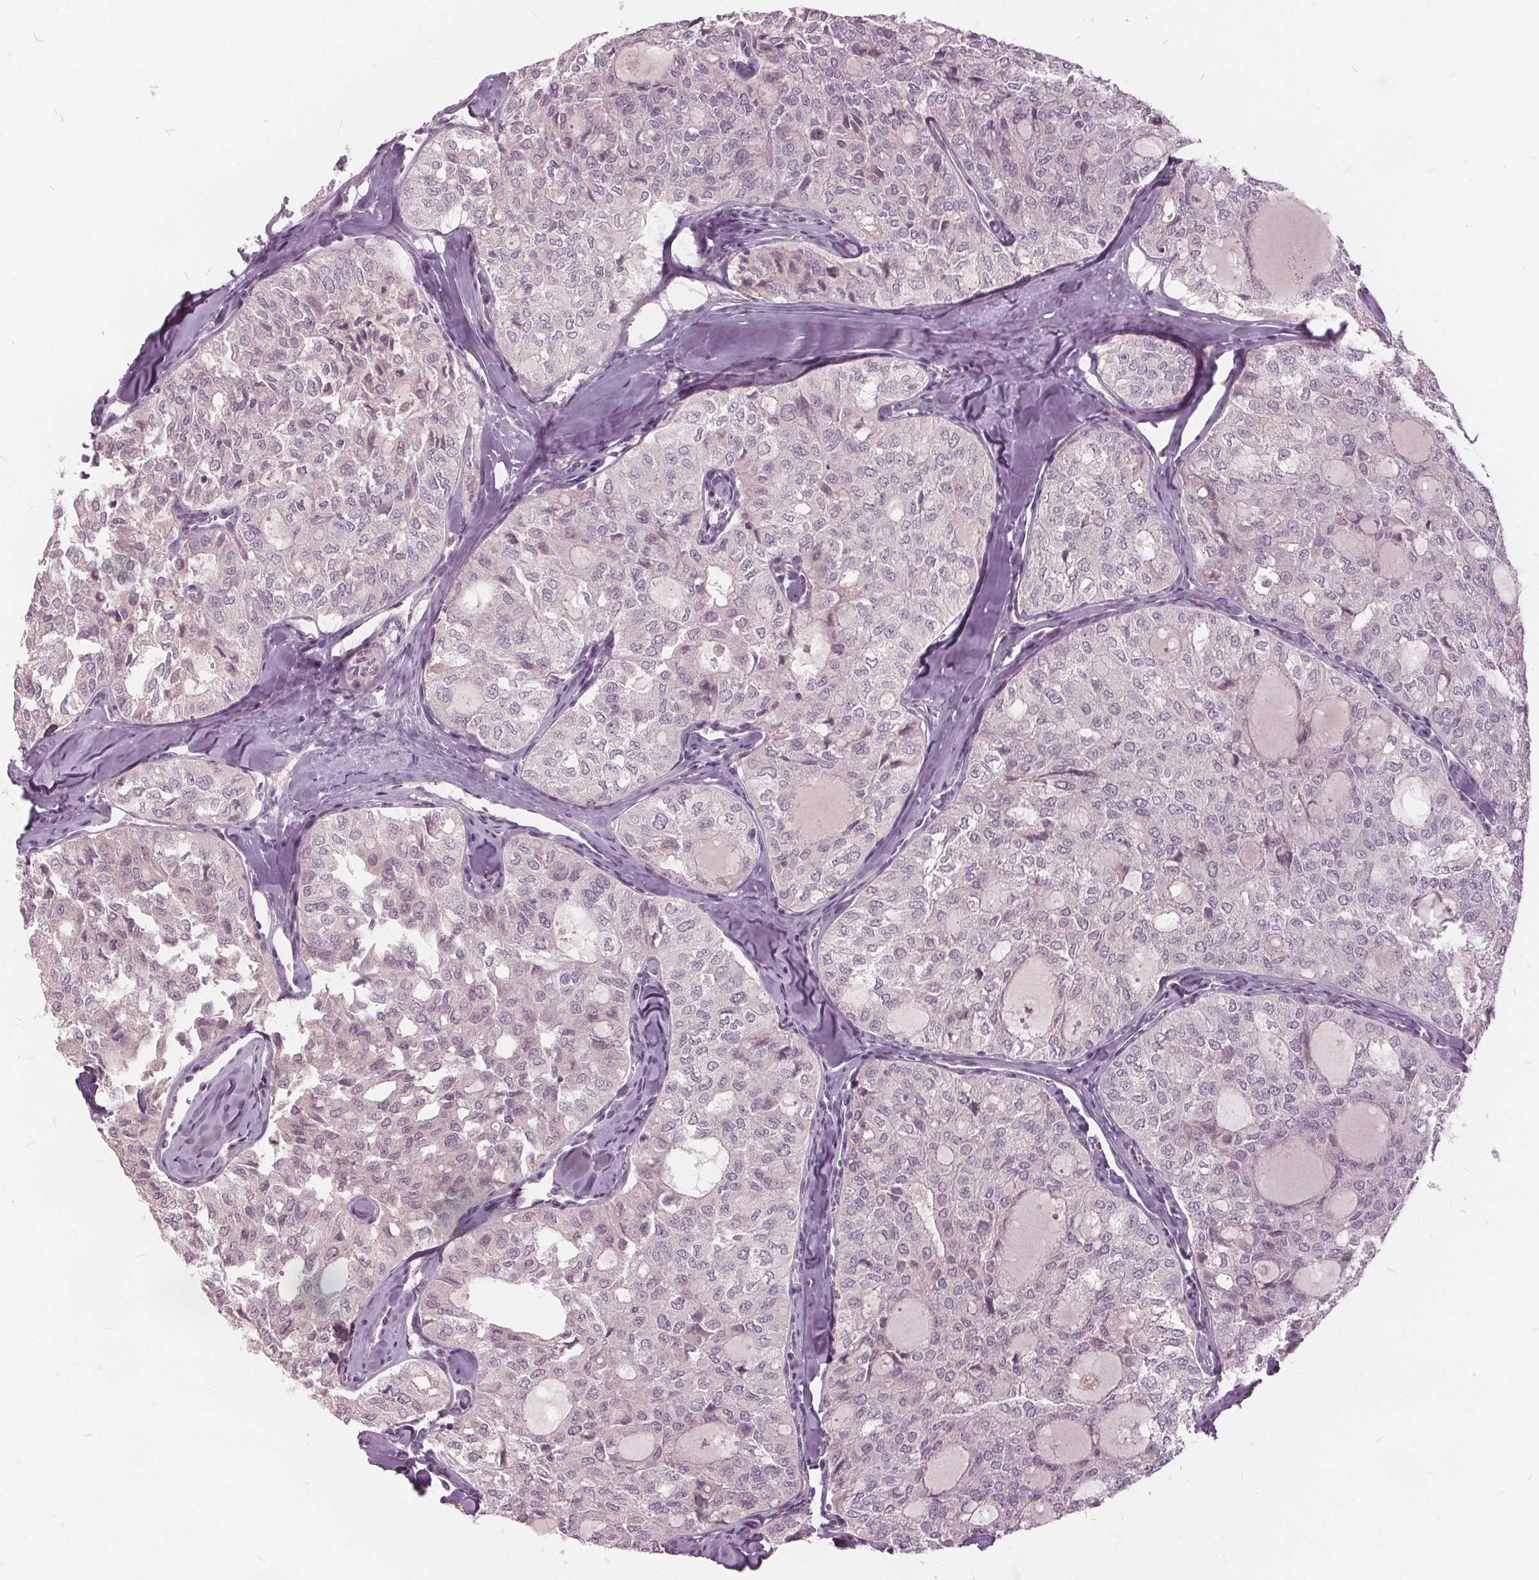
{"staining": {"intensity": "negative", "quantity": "none", "location": "none"}, "tissue": "thyroid cancer", "cell_type": "Tumor cells", "image_type": "cancer", "snomed": [{"axis": "morphology", "description": "Follicular adenoma carcinoma, NOS"}, {"axis": "topography", "description": "Thyroid gland"}], "caption": "Immunohistochemistry photomicrograph of neoplastic tissue: human thyroid cancer (follicular adenoma carcinoma) stained with DAB (3,3'-diaminobenzidine) reveals no significant protein staining in tumor cells.", "gene": "KLK13", "patient": {"sex": "male", "age": 75}}